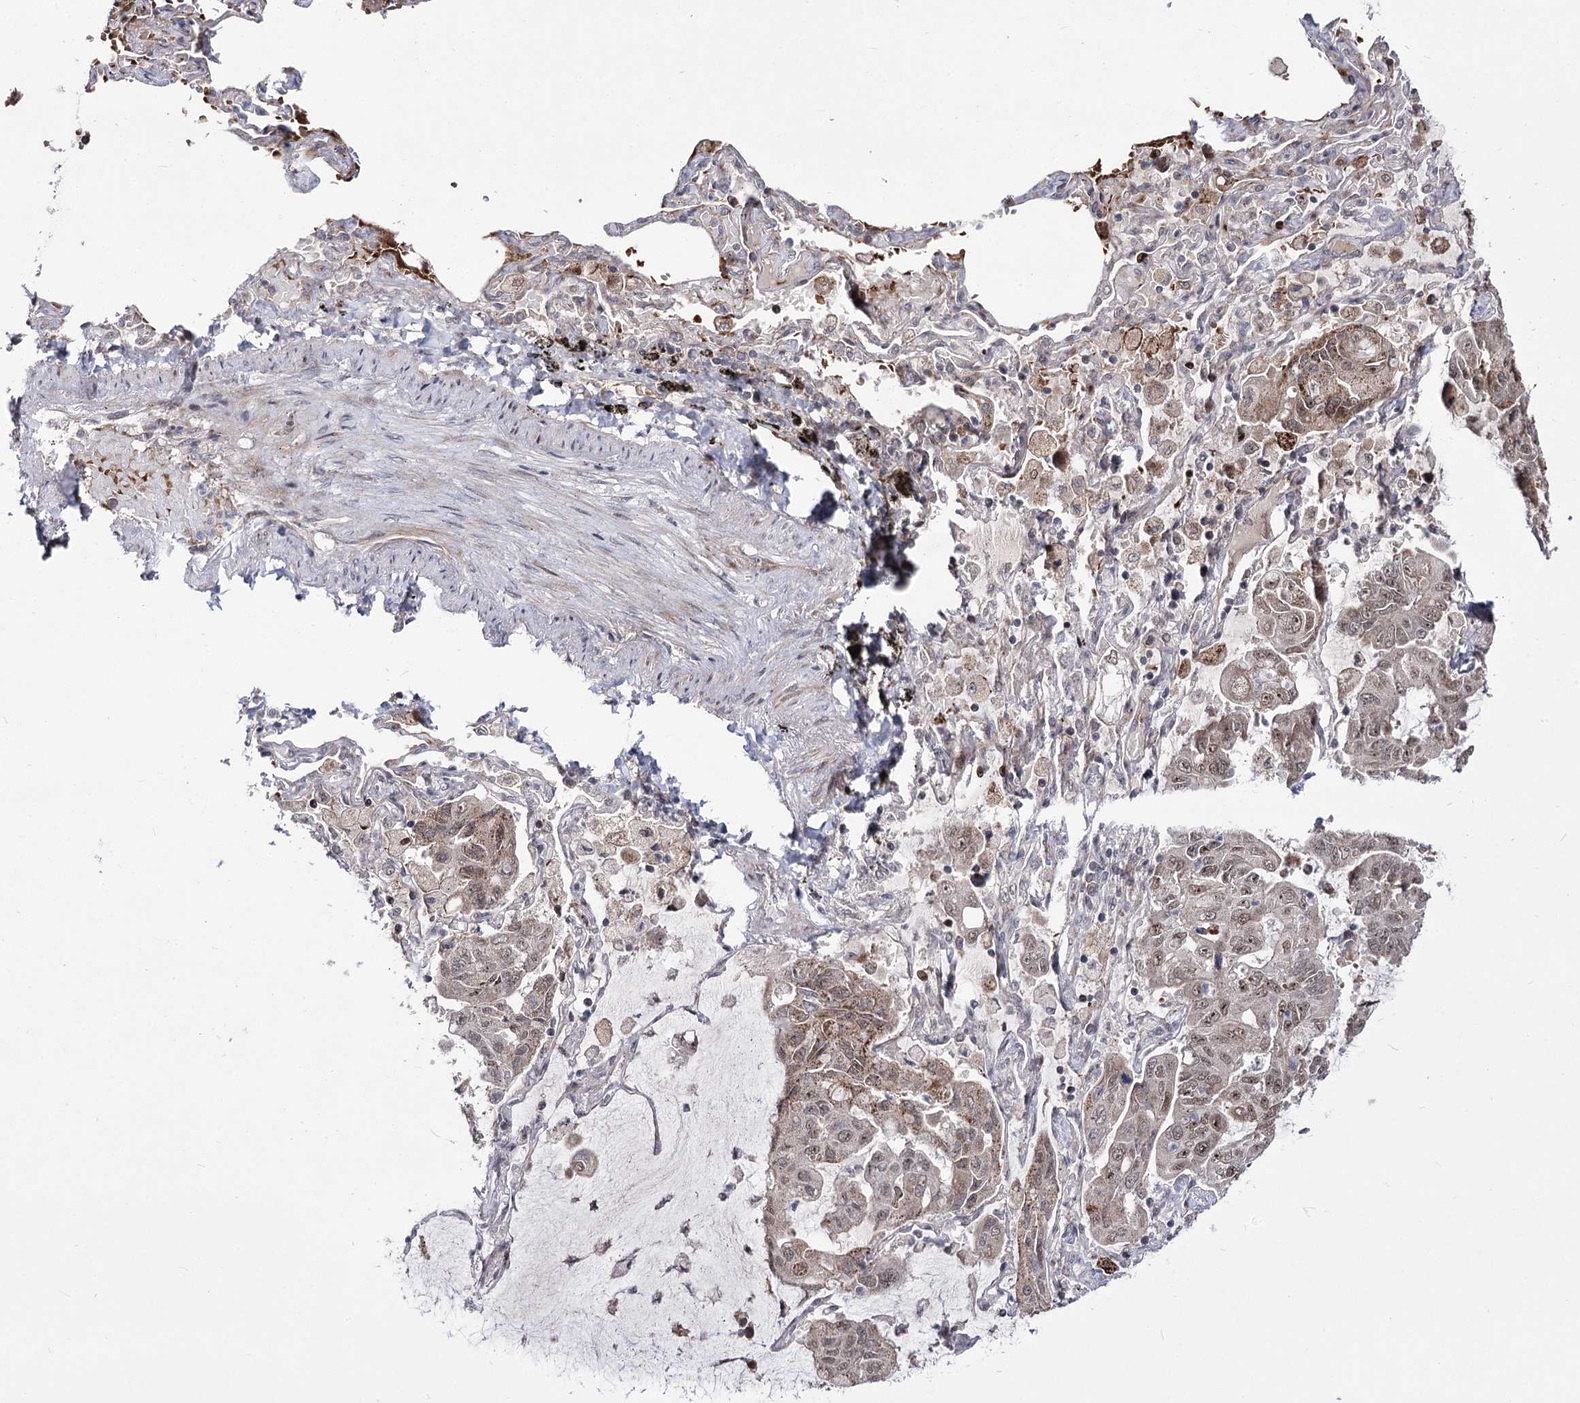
{"staining": {"intensity": "weak", "quantity": ">75%", "location": "cytoplasmic/membranous,nuclear"}, "tissue": "lung cancer", "cell_type": "Tumor cells", "image_type": "cancer", "snomed": [{"axis": "morphology", "description": "Adenocarcinoma, NOS"}, {"axis": "topography", "description": "Lung"}], "caption": "Immunohistochemical staining of lung cancer shows low levels of weak cytoplasmic/membranous and nuclear positivity in approximately >75% of tumor cells.", "gene": "STOX1", "patient": {"sex": "male", "age": 64}}